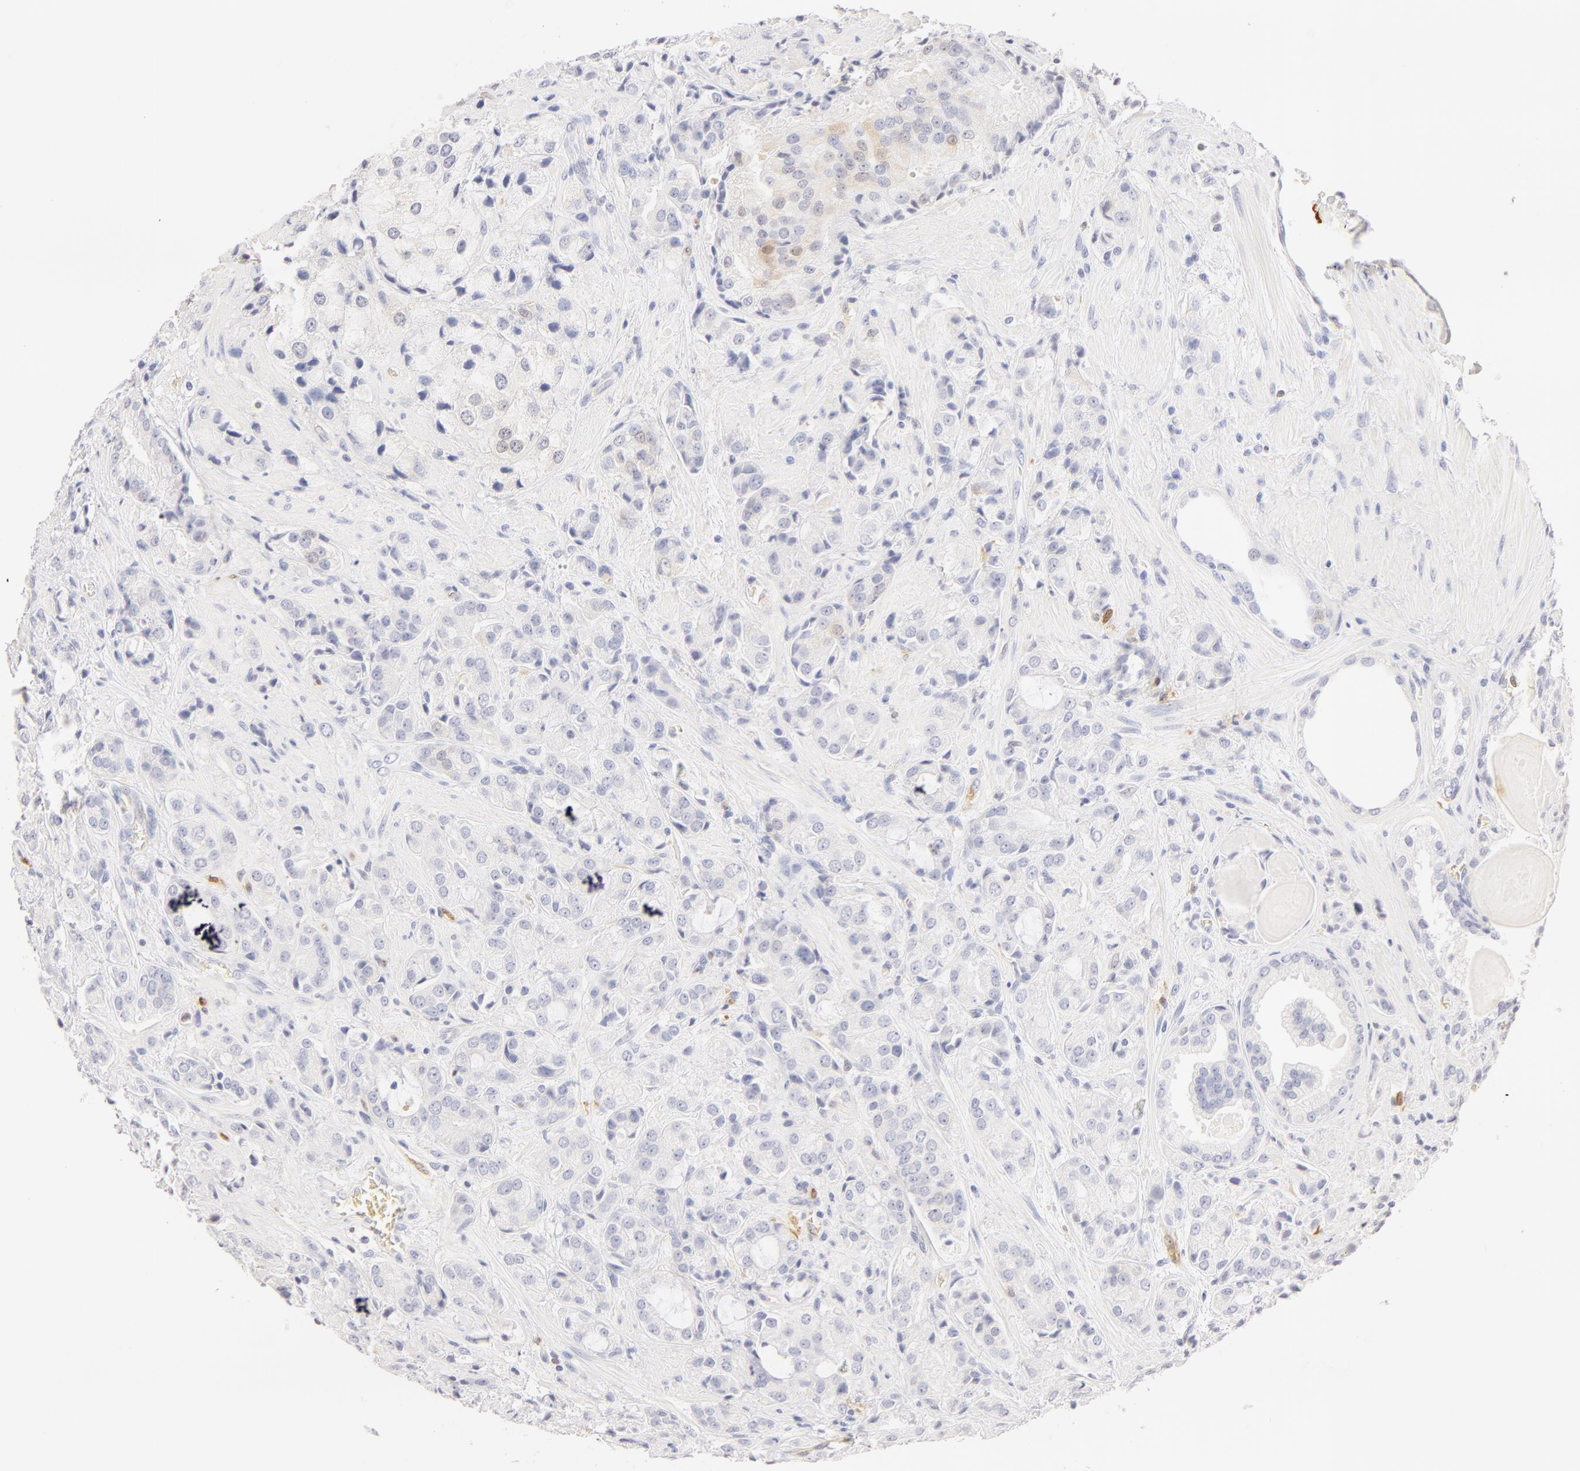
{"staining": {"intensity": "negative", "quantity": "none", "location": "none"}, "tissue": "prostate cancer", "cell_type": "Tumor cells", "image_type": "cancer", "snomed": [{"axis": "morphology", "description": "Adenocarcinoma, Medium grade"}, {"axis": "topography", "description": "Prostate"}], "caption": "Immunohistochemistry (IHC) histopathology image of neoplastic tissue: human prostate cancer (medium-grade adenocarcinoma) stained with DAB (3,3'-diaminobenzidine) demonstrates no significant protein positivity in tumor cells.", "gene": "CA2", "patient": {"sex": "male", "age": 70}}